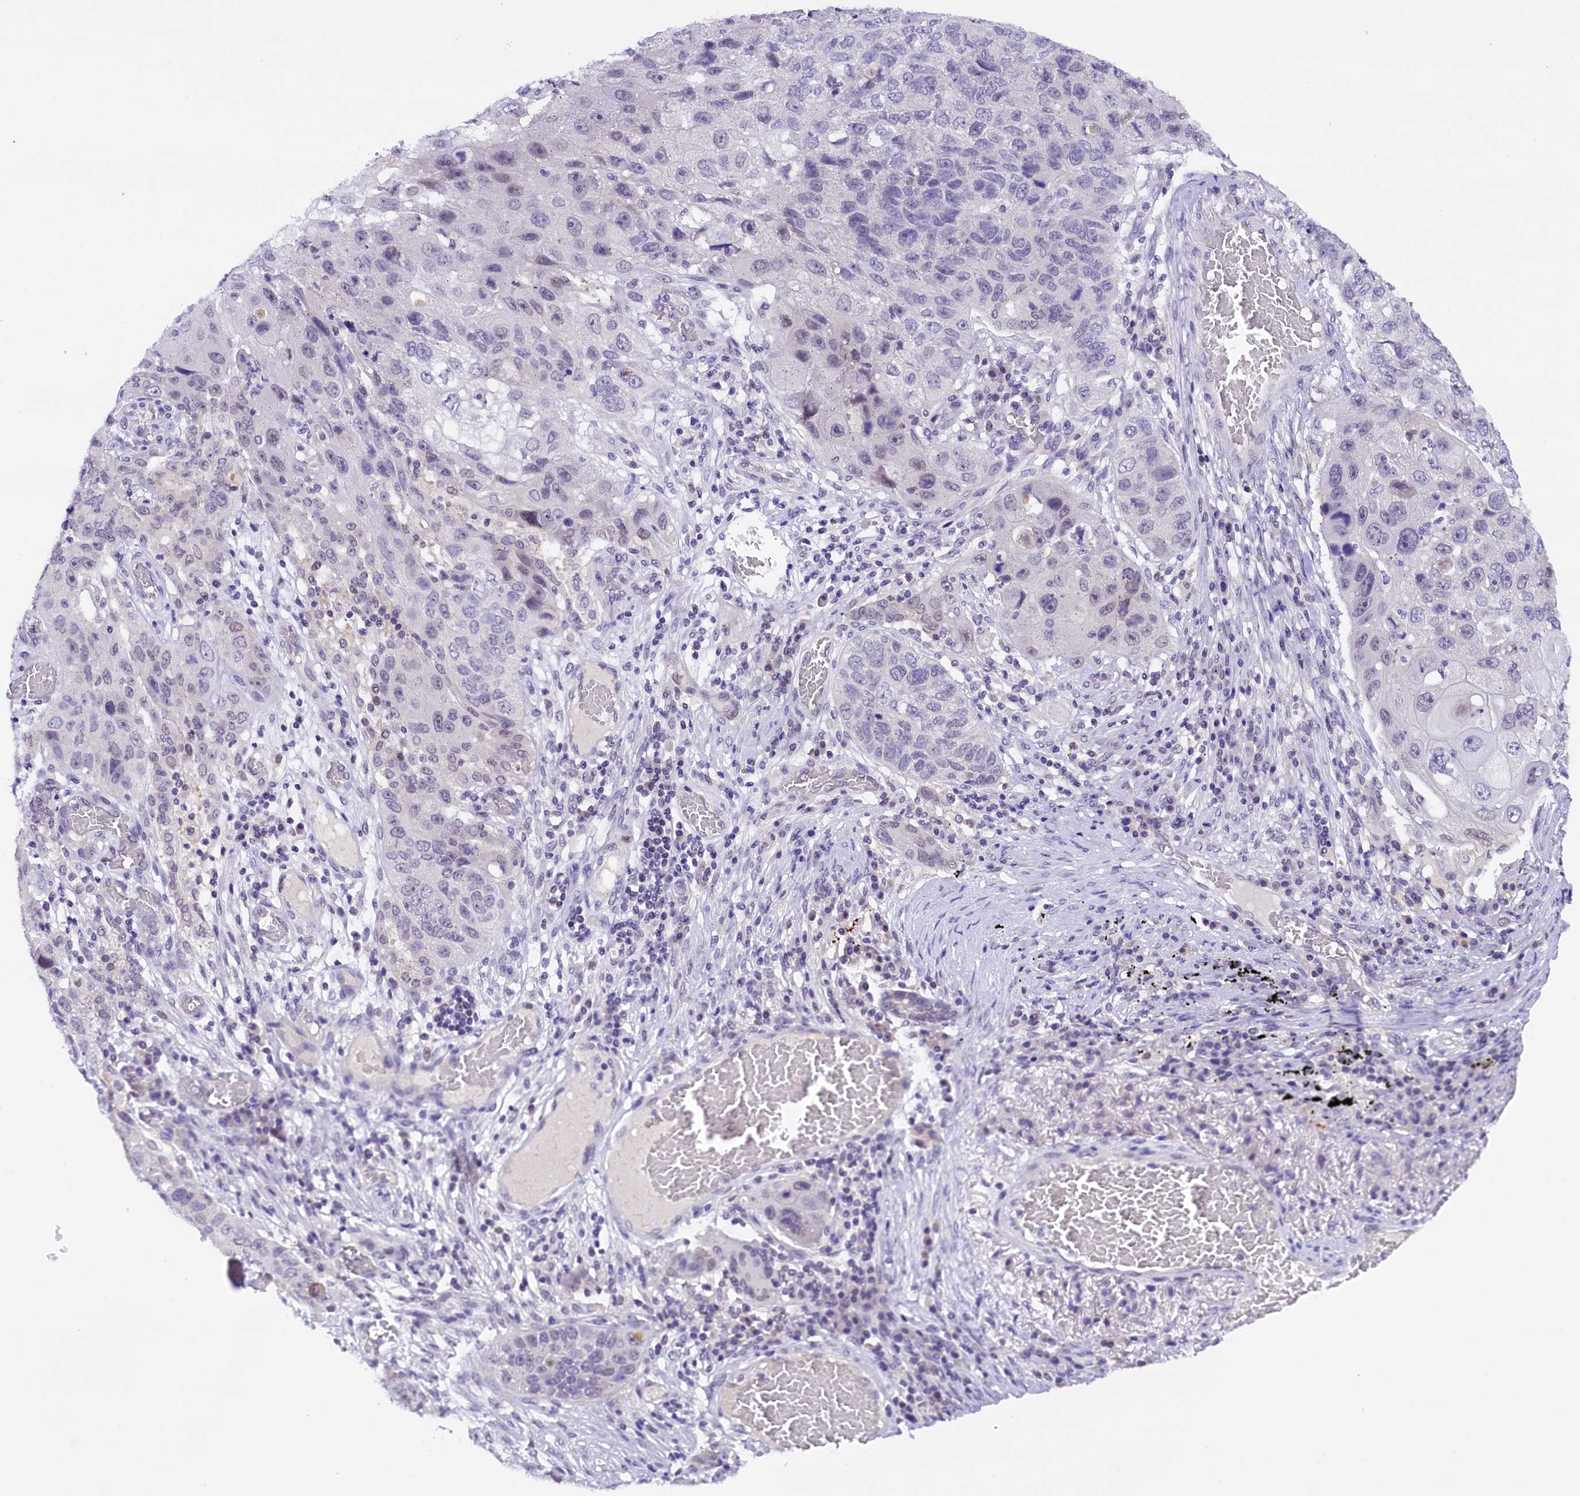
{"staining": {"intensity": "negative", "quantity": "none", "location": "none"}, "tissue": "lung cancer", "cell_type": "Tumor cells", "image_type": "cancer", "snomed": [{"axis": "morphology", "description": "Squamous cell carcinoma, NOS"}, {"axis": "topography", "description": "Lung"}], "caption": "Tumor cells show no significant expression in lung cancer.", "gene": "IQCN", "patient": {"sex": "male", "age": 61}}